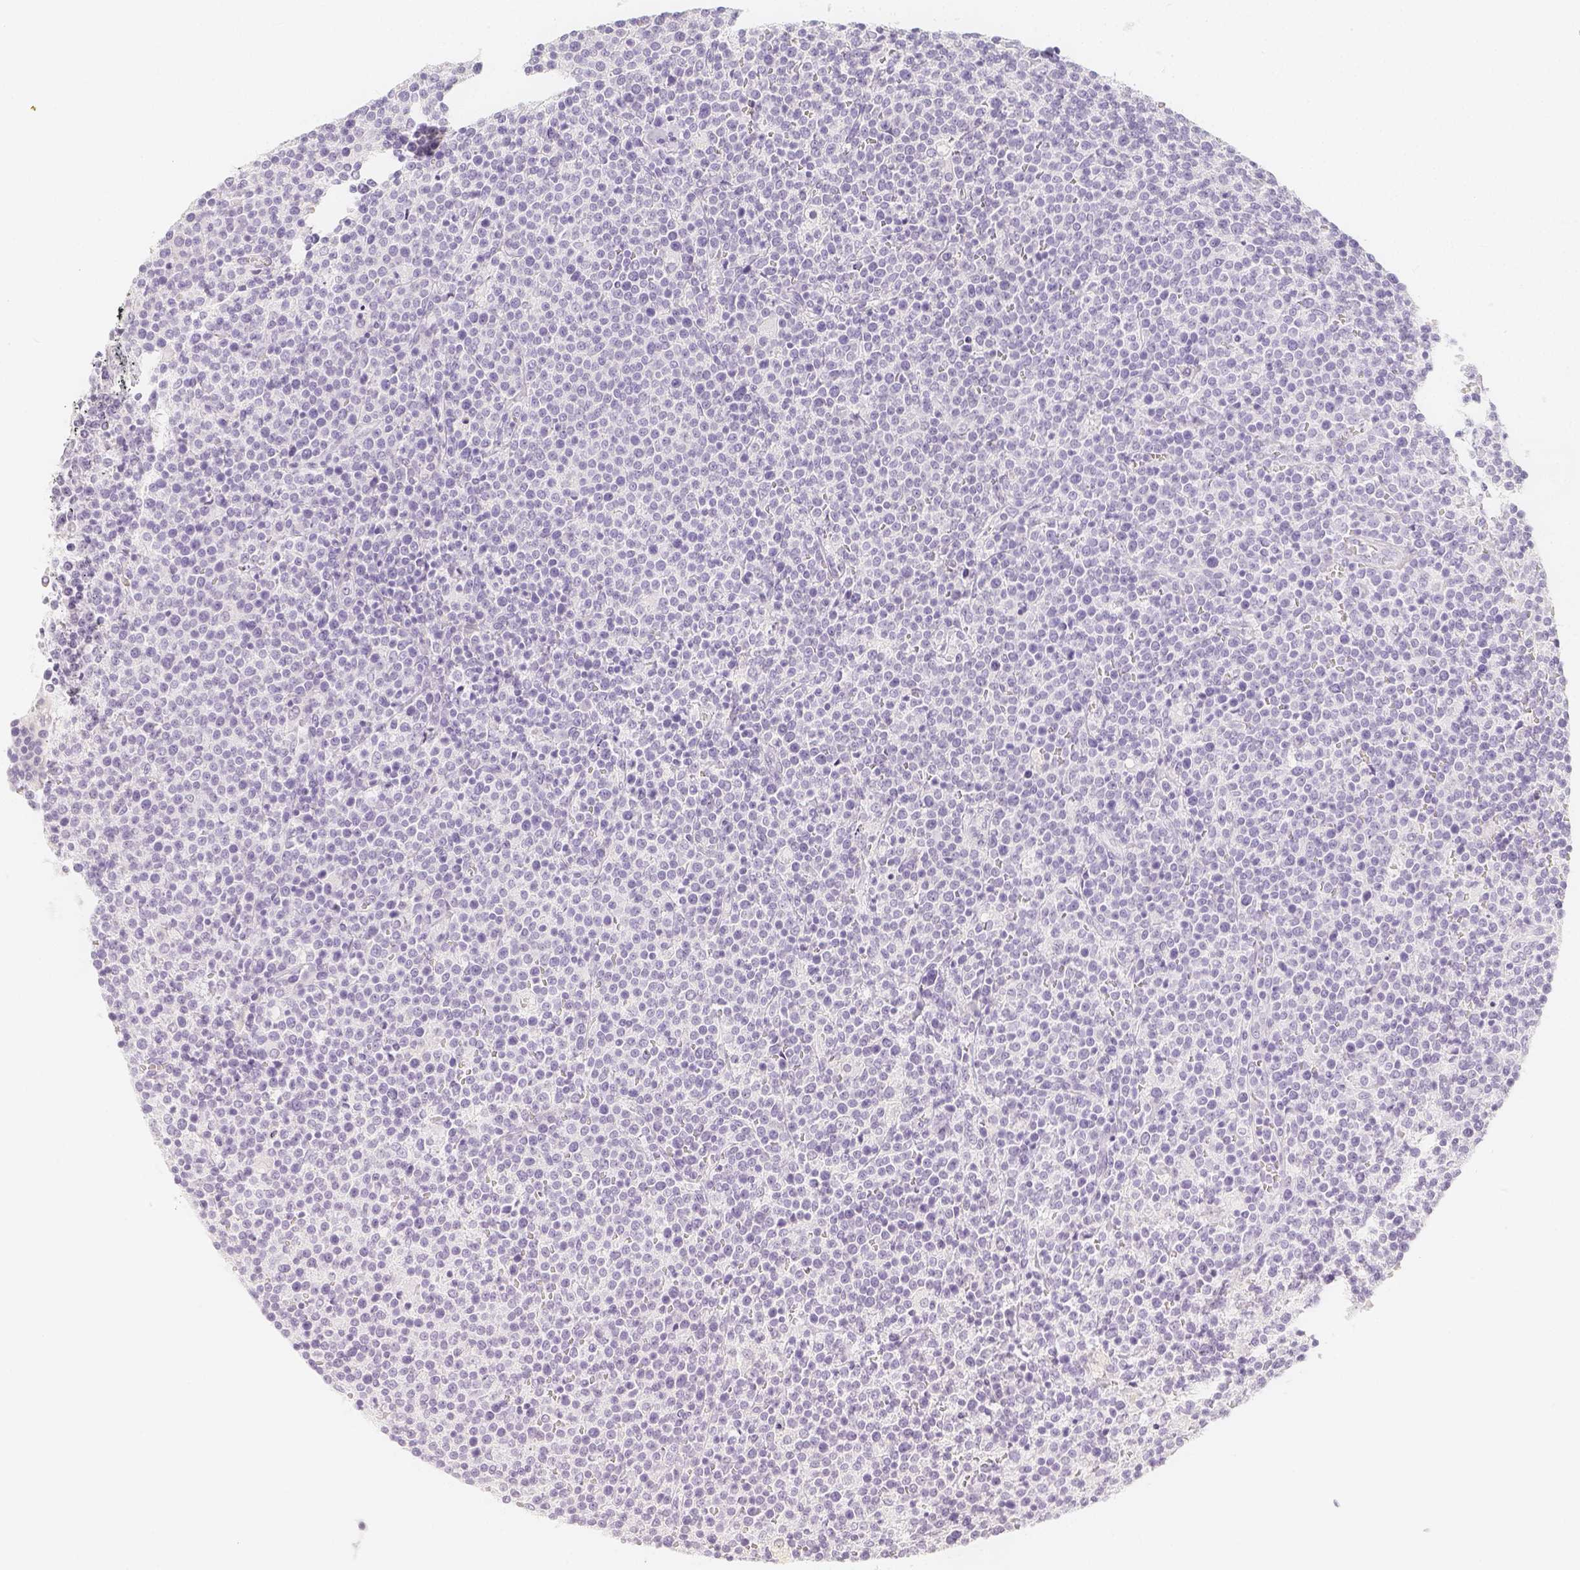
{"staining": {"intensity": "negative", "quantity": "none", "location": "none"}, "tissue": "lymphoma", "cell_type": "Tumor cells", "image_type": "cancer", "snomed": [{"axis": "morphology", "description": "Malignant lymphoma, non-Hodgkin's type, High grade"}, {"axis": "topography", "description": "Lymph node"}], "caption": "Tumor cells show no significant protein staining in lymphoma. (Brightfield microscopy of DAB IHC at high magnification).", "gene": "SLC18A1", "patient": {"sex": "male", "age": 61}}